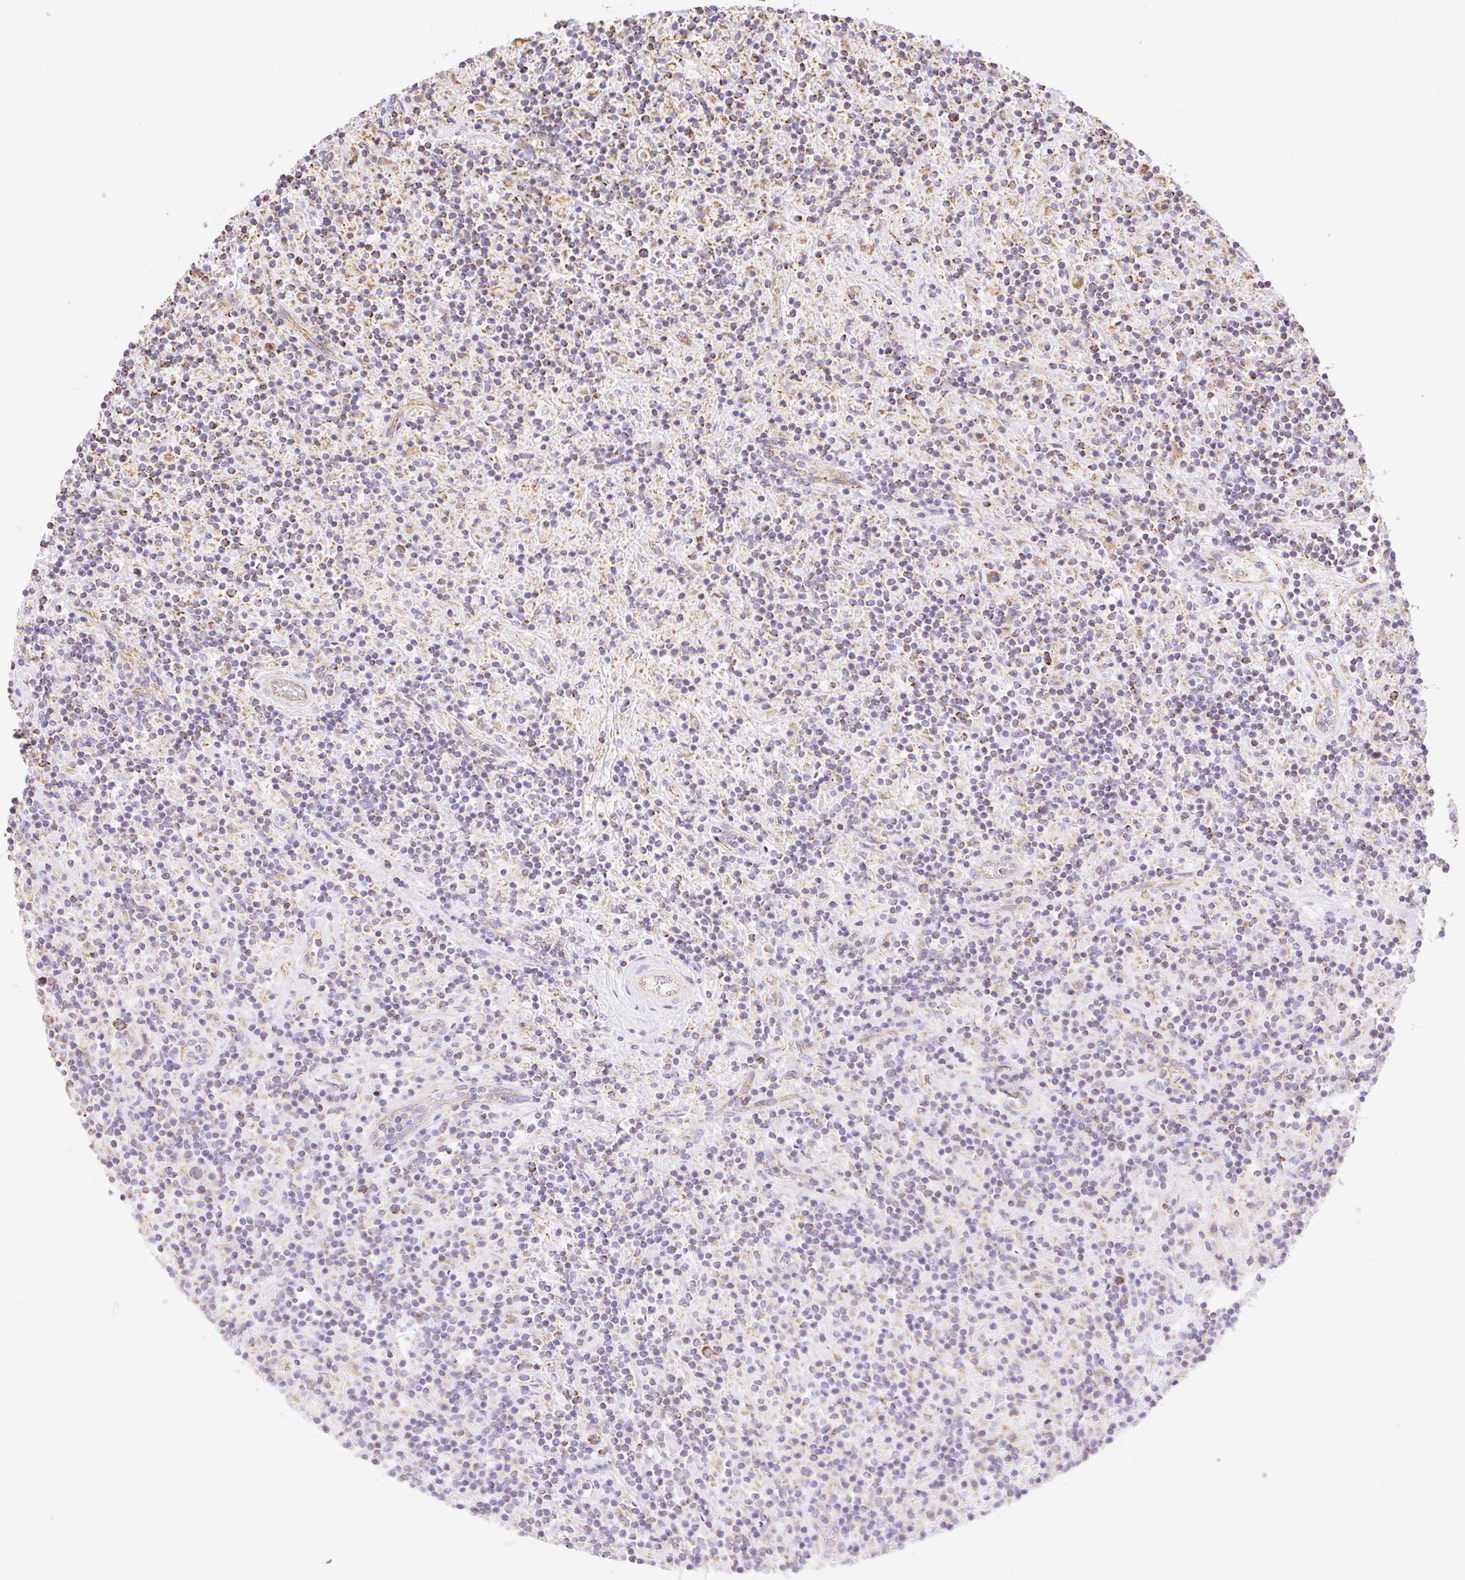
{"staining": {"intensity": "moderate", "quantity": ">75%", "location": "cytoplasmic/membranous"}, "tissue": "lymphoma", "cell_type": "Tumor cells", "image_type": "cancer", "snomed": [{"axis": "morphology", "description": "Hodgkin's disease, NOS"}, {"axis": "topography", "description": "Lymph node"}], "caption": "A brown stain highlights moderate cytoplasmic/membranous expression of a protein in lymphoma tumor cells. (IHC, brightfield microscopy, high magnification).", "gene": "ESAM", "patient": {"sex": "male", "age": 70}}